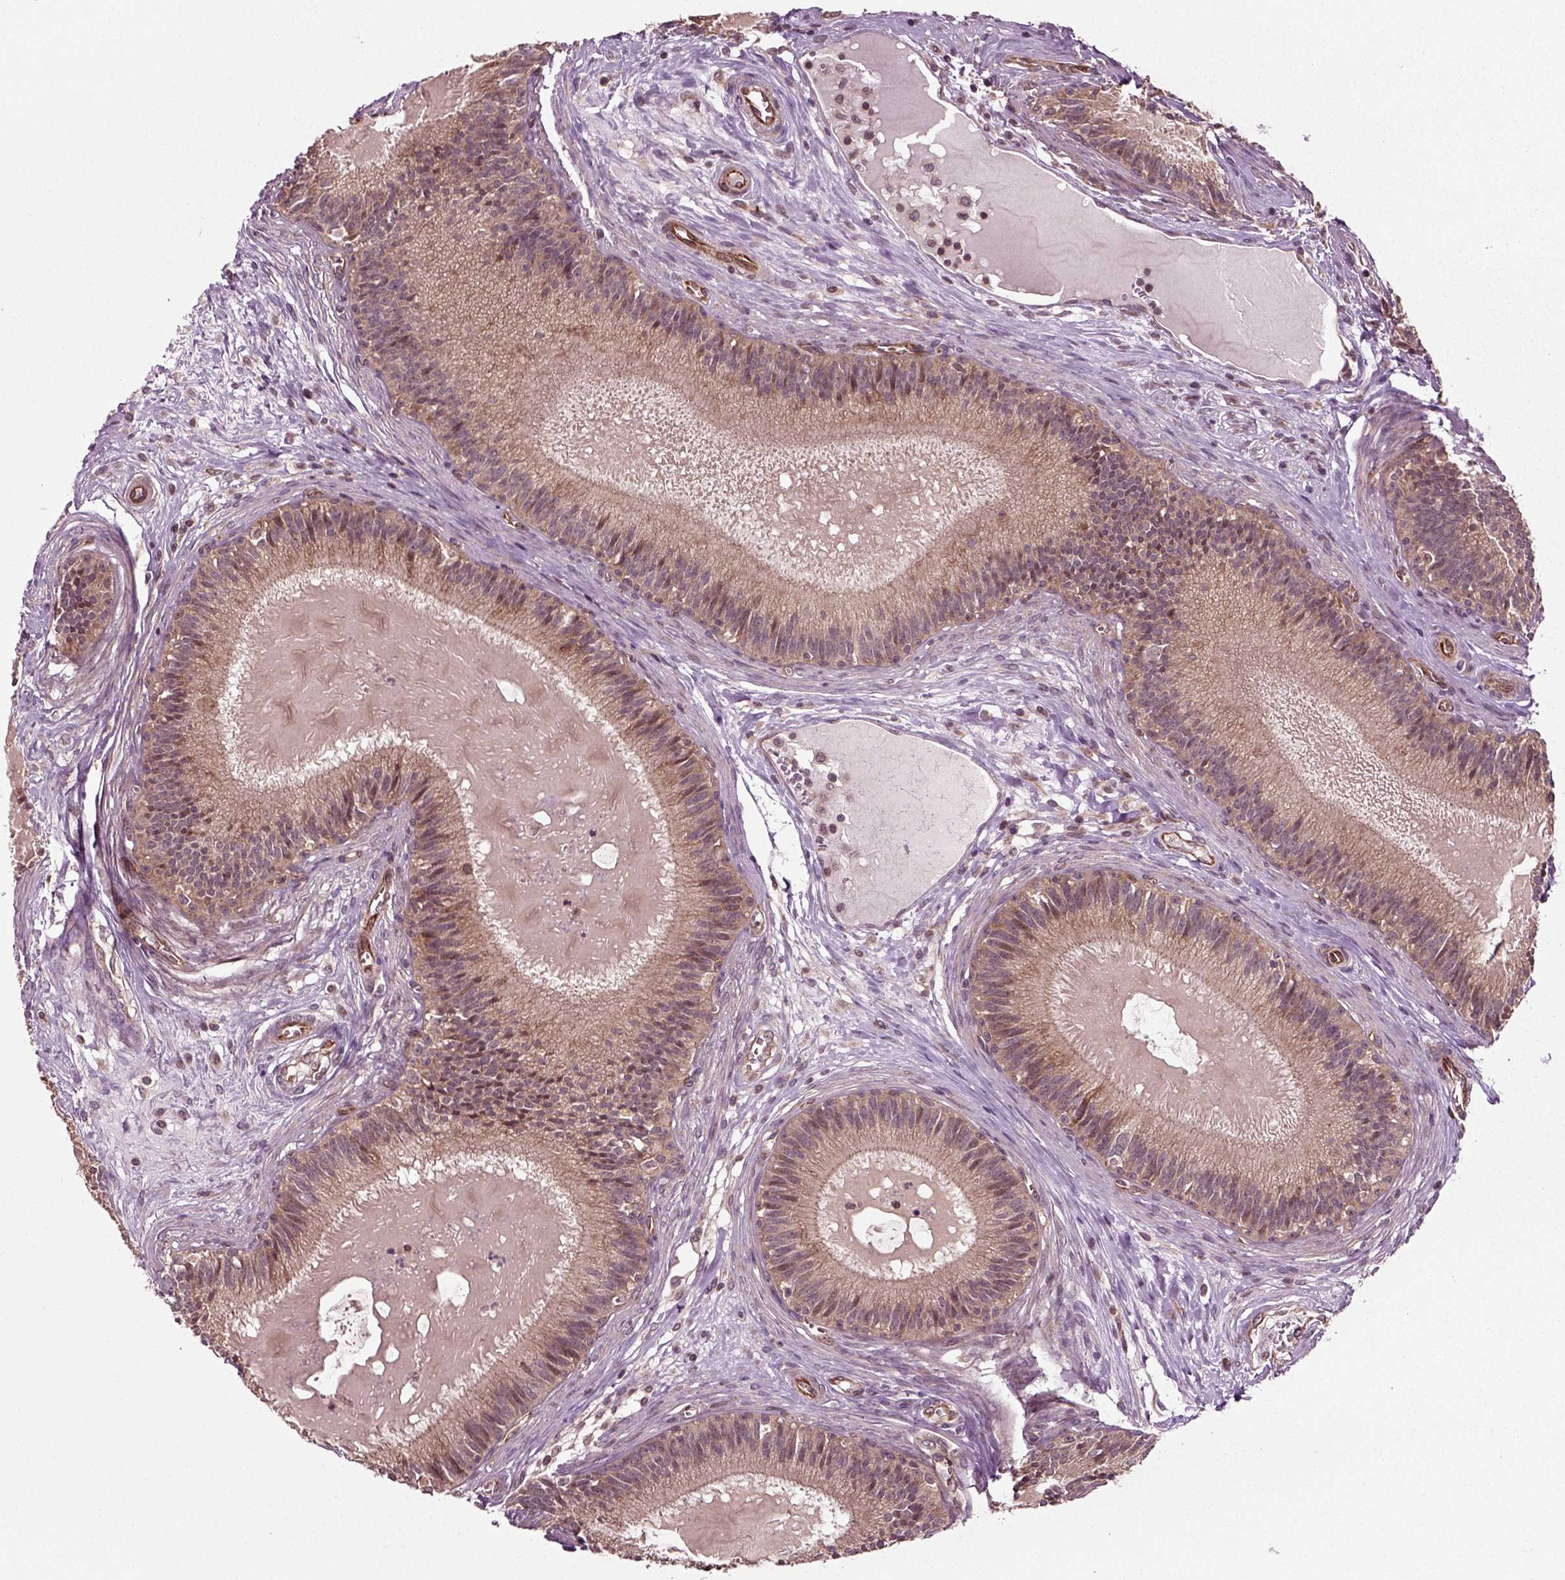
{"staining": {"intensity": "moderate", "quantity": ">75%", "location": "cytoplasmic/membranous"}, "tissue": "epididymis", "cell_type": "Glandular cells", "image_type": "normal", "snomed": [{"axis": "morphology", "description": "Normal tissue, NOS"}, {"axis": "topography", "description": "Epididymis"}], "caption": "Protein staining of unremarkable epididymis reveals moderate cytoplasmic/membranous expression in about >75% of glandular cells. Immunohistochemistry stains the protein of interest in brown and the nuclei are stained blue.", "gene": "PLCD3", "patient": {"sex": "male", "age": 27}}